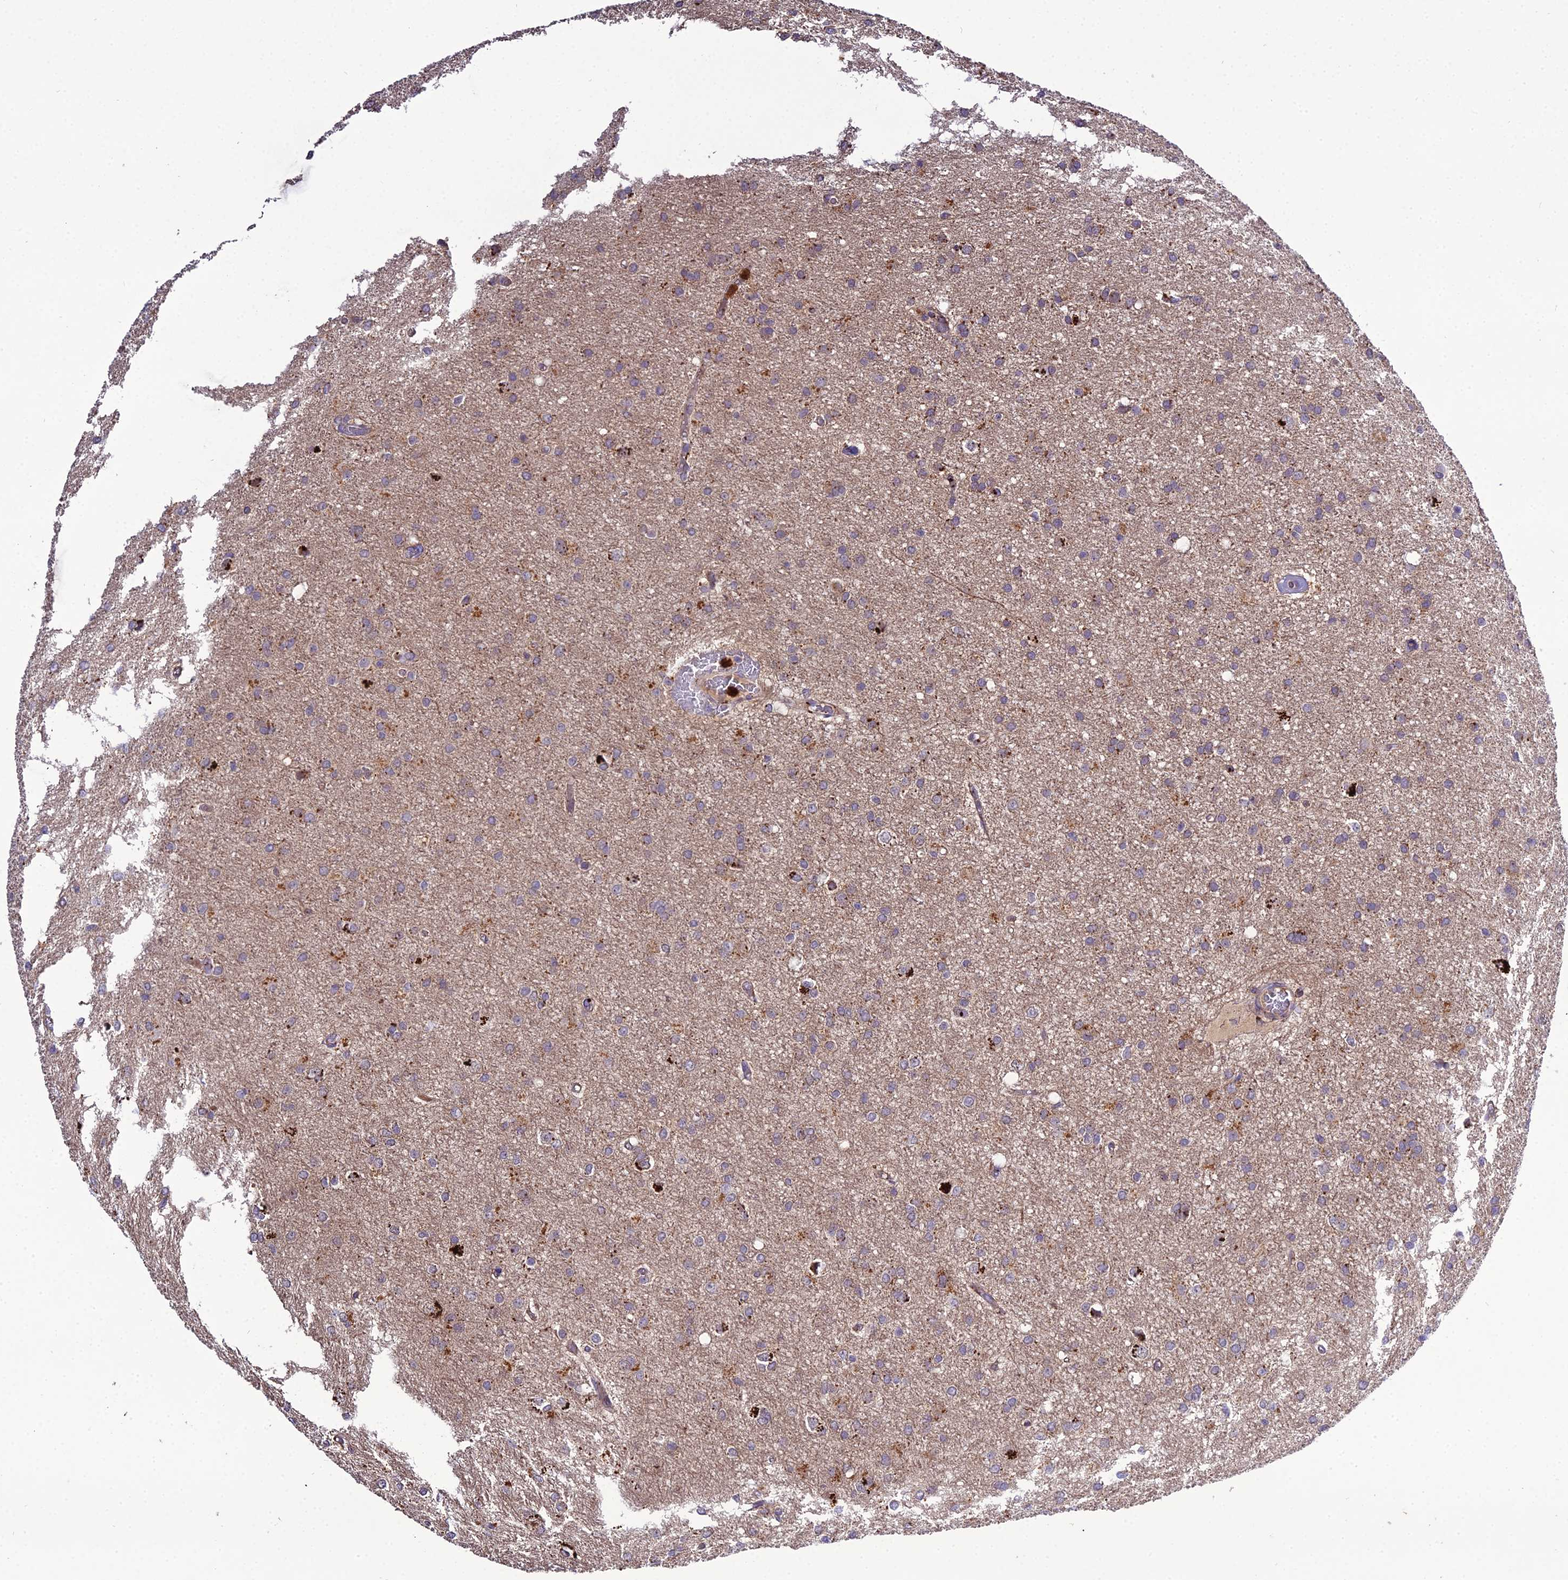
{"staining": {"intensity": "negative", "quantity": "none", "location": "none"}, "tissue": "glioma", "cell_type": "Tumor cells", "image_type": "cancer", "snomed": [{"axis": "morphology", "description": "Glioma, malignant, High grade"}, {"axis": "topography", "description": "Brain"}], "caption": "Immunohistochemical staining of human malignant glioma (high-grade) exhibits no significant expression in tumor cells.", "gene": "EID2", "patient": {"sex": "female", "age": 50}}